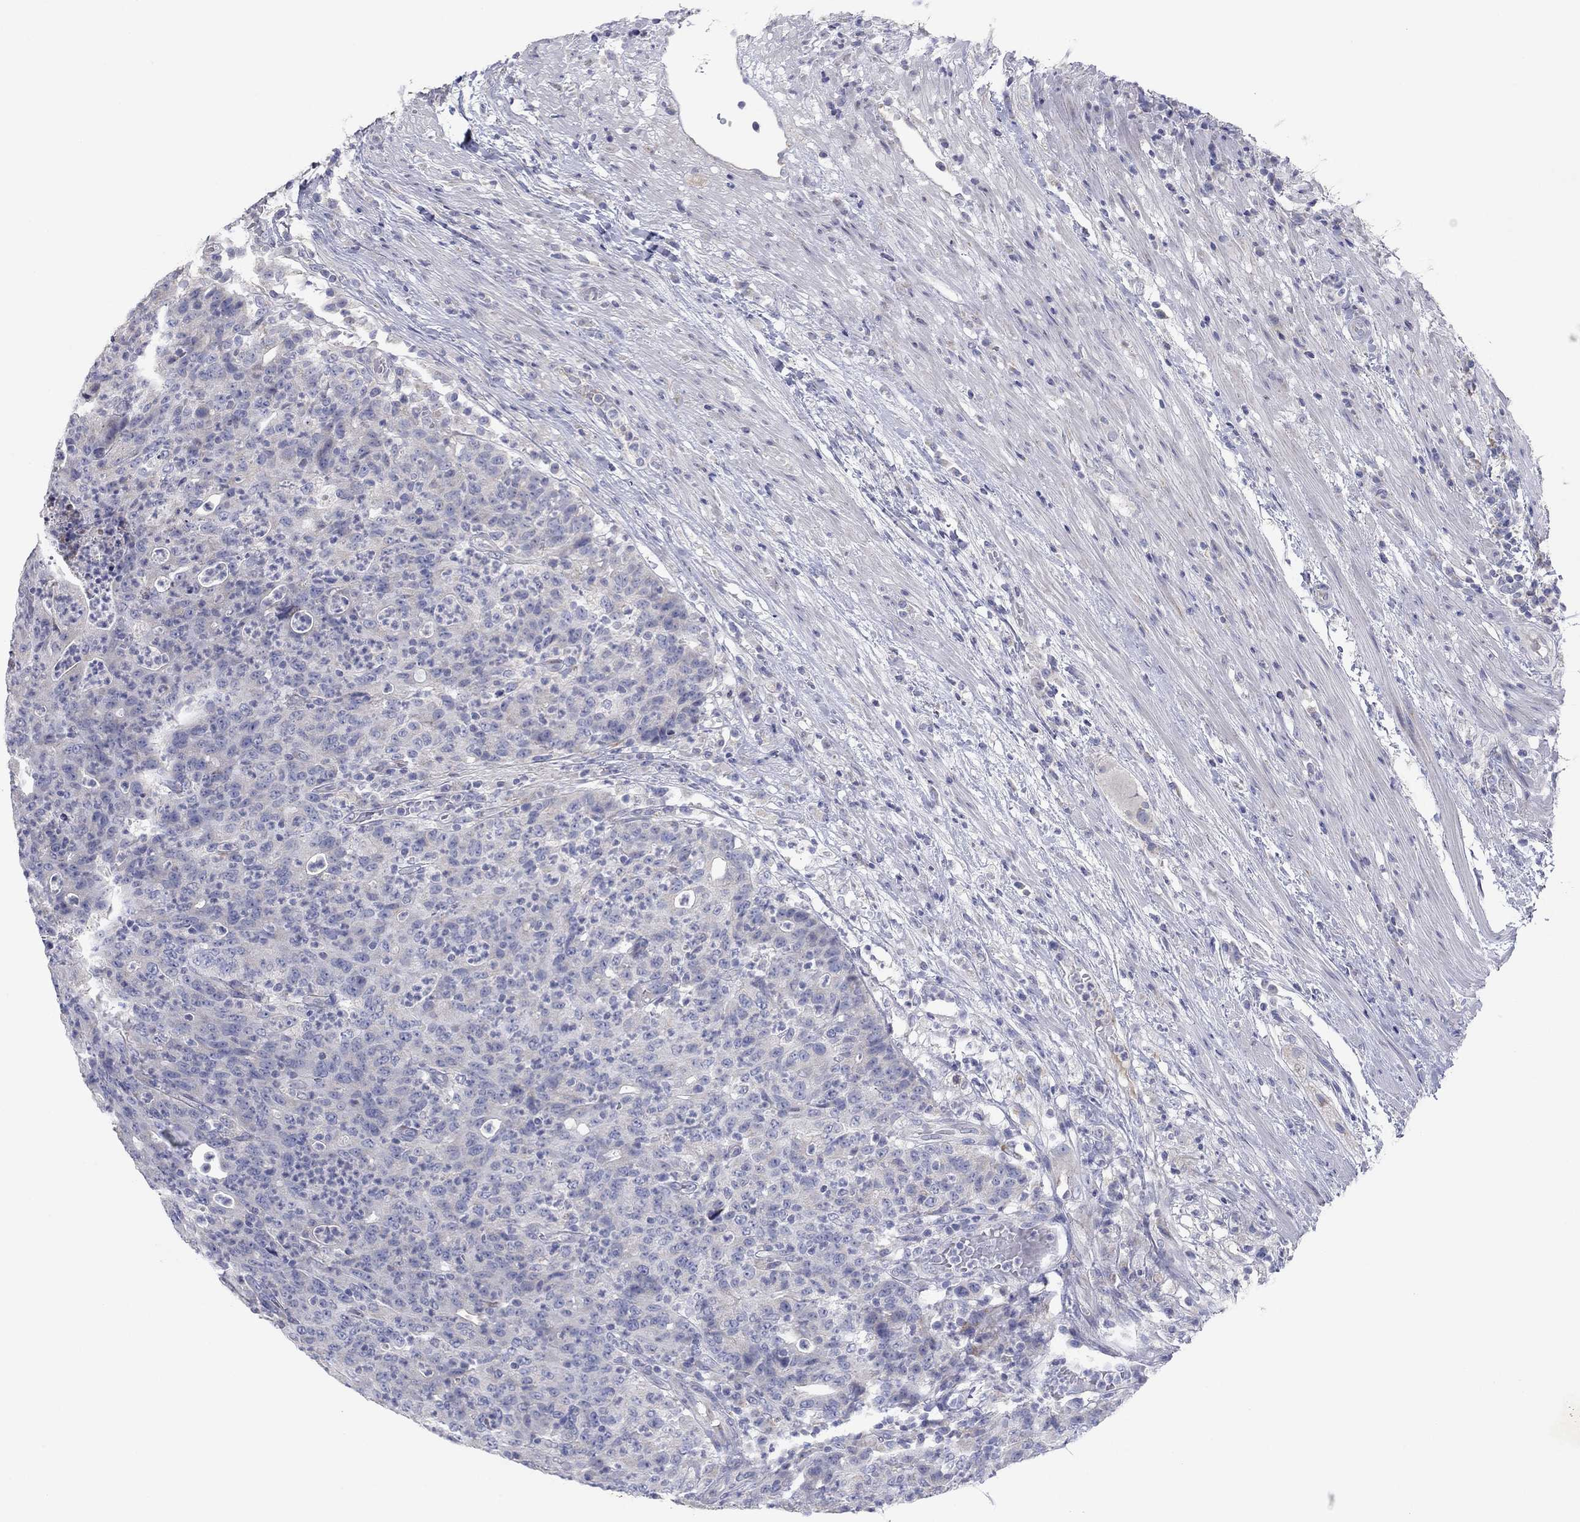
{"staining": {"intensity": "negative", "quantity": "none", "location": "none"}, "tissue": "colorectal cancer", "cell_type": "Tumor cells", "image_type": "cancer", "snomed": [{"axis": "morphology", "description": "Adenocarcinoma, NOS"}, {"axis": "topography", "description": "Colon"}], "caption": "The histopathology image demonstrates no significant expression in tumor cells of colorectal cancer.", "gene": "PTGDS", "patient": {"sex": "male", "age": 70}}